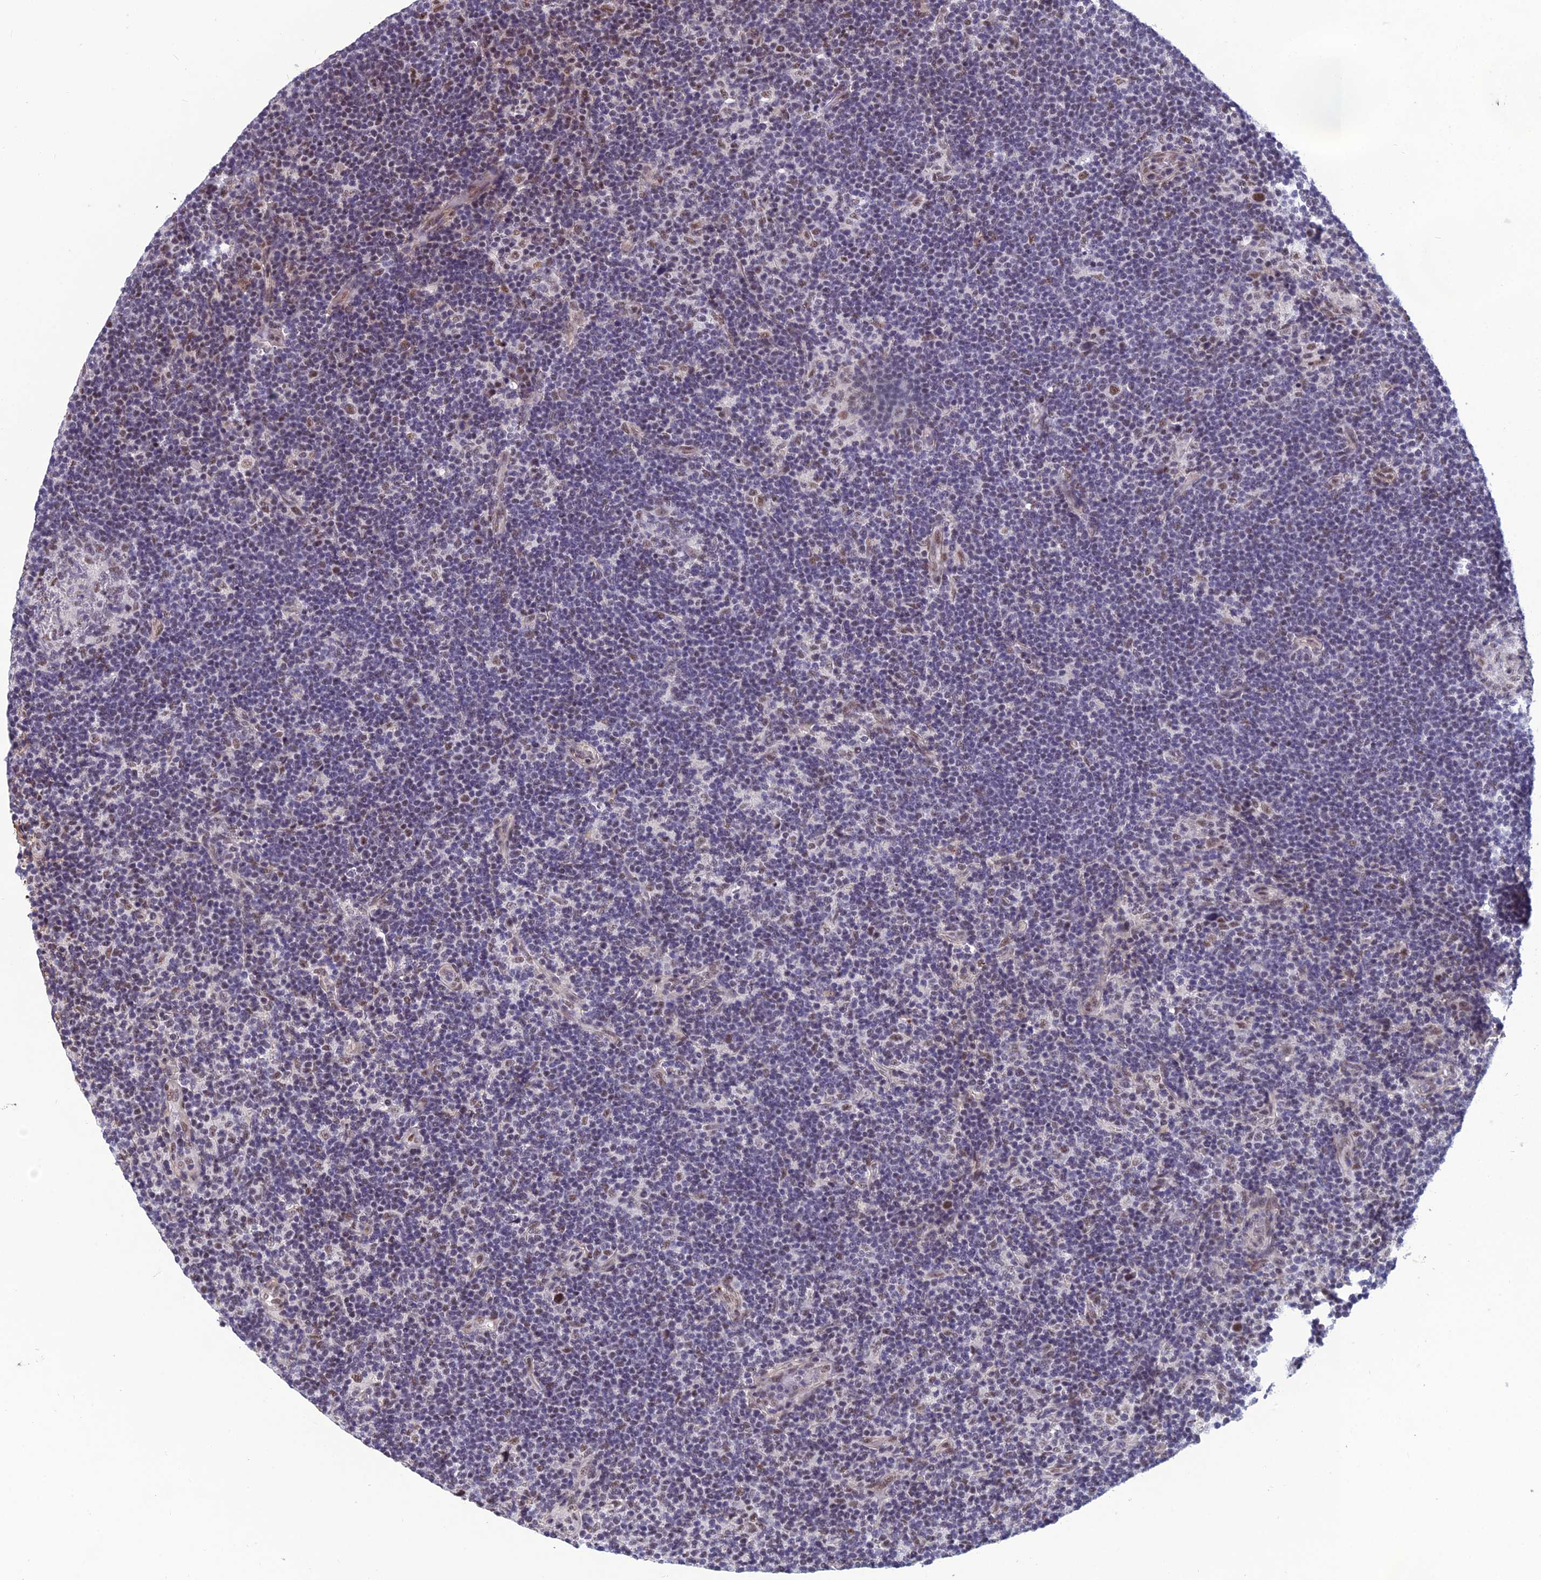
{"staining": {"intensity": "moderate", "quantity": "25%-75%", "location": "nuclear"}, "tissue": "lymphoma", "cell_type": "Tumor cells", "image_type": "cancer", "snomed": [{"axis": "morphology", "description": "Hodgkin's disease, NOS"}, {"axis": "topography", "description": "Lymph node"}], "caption": "Immunohistochemical staining of human Hodgkin's disease shows moderate nuclear protein staining in approximately 25%-75% of tumor cells.", "gene": "RSRC1", "patient": {"sex": "female", "age": 57}}